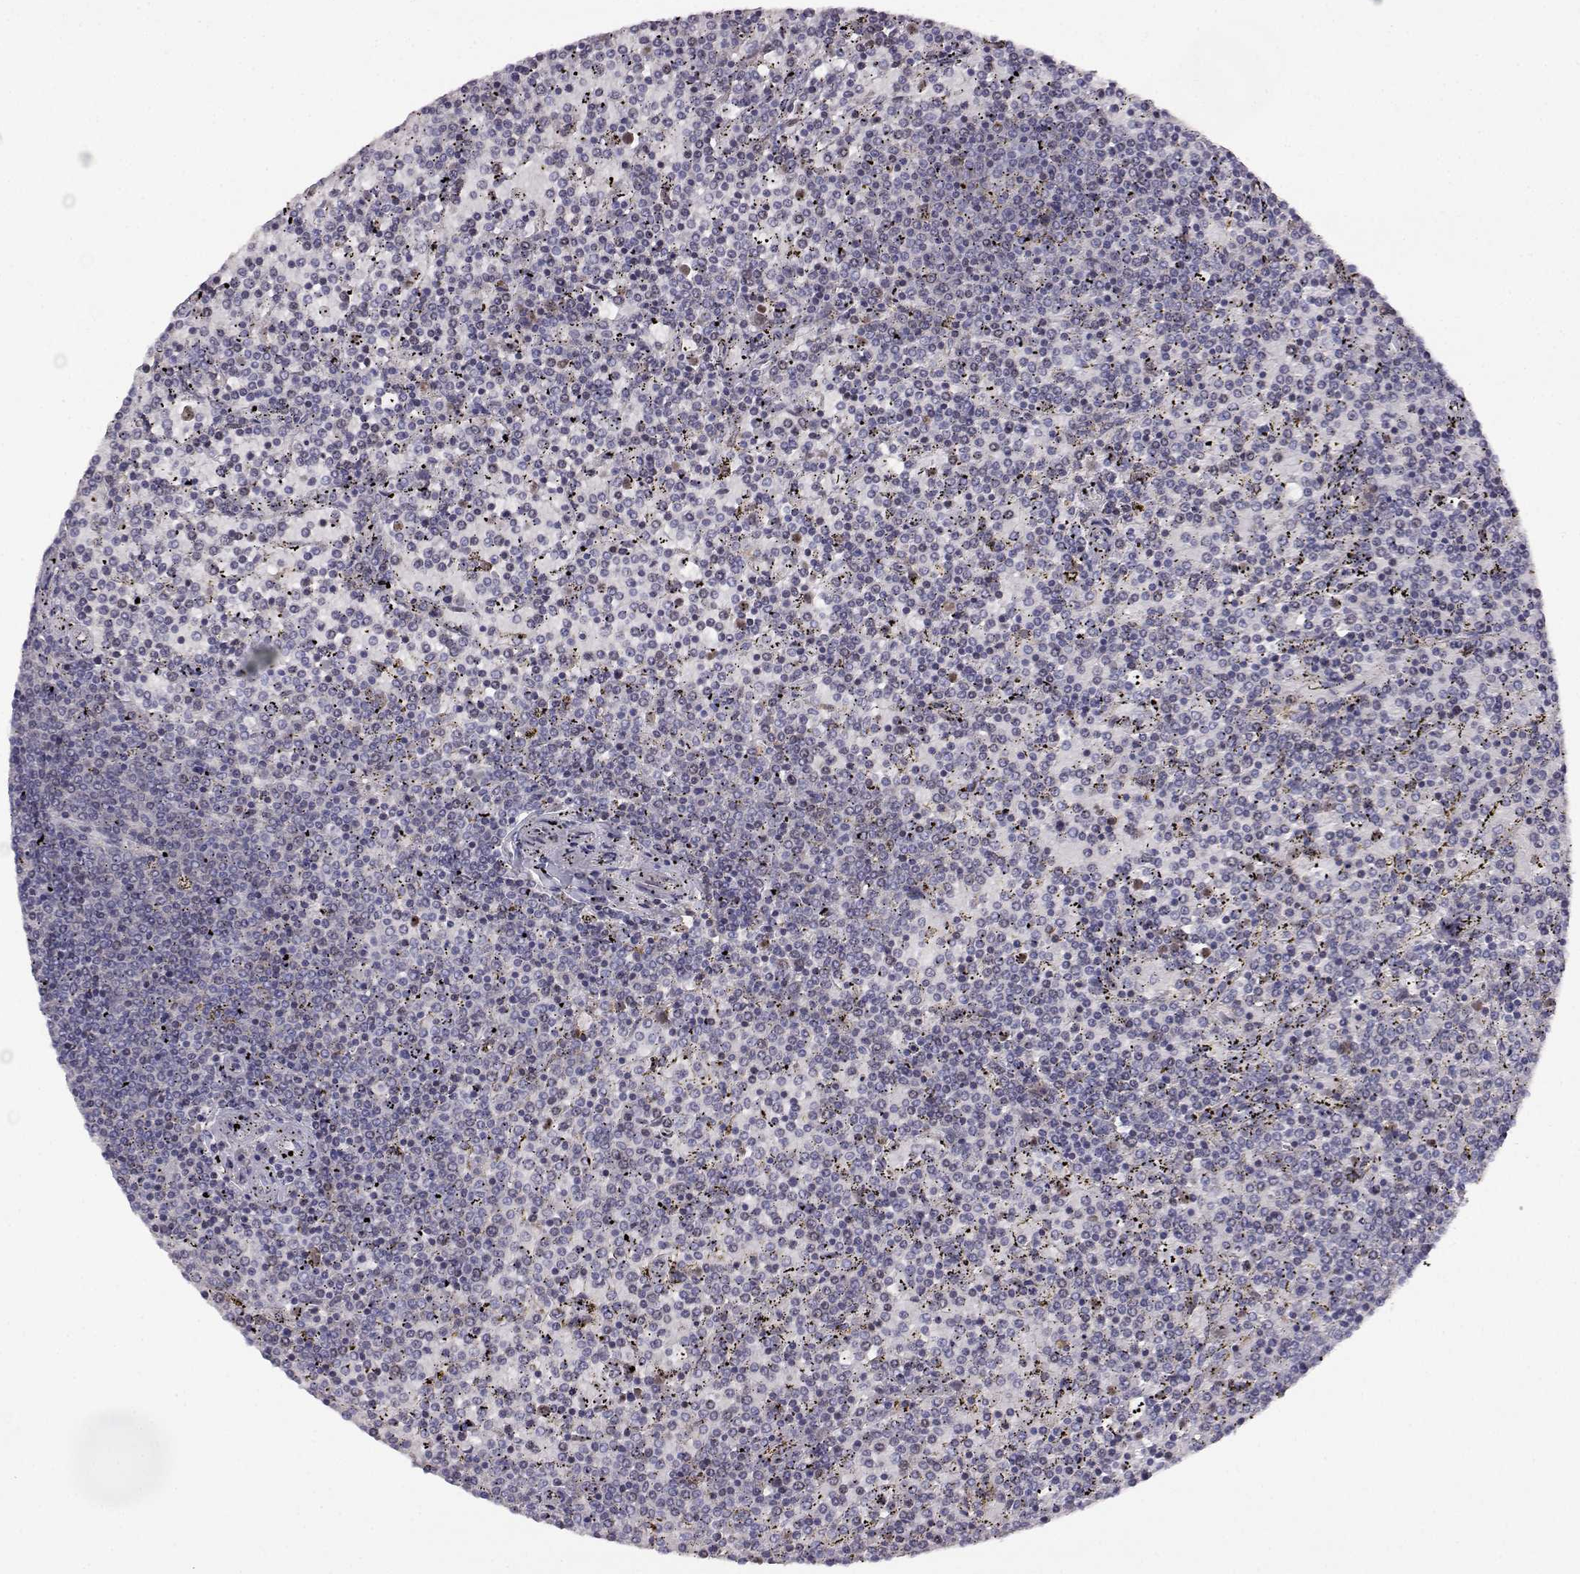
{"staining": {"intensity": "negative", "quantity": "none", "location": "none"}, "tissue": "lymphoma", "cell_type": "Tumor cells", "image_type": "cancer", "snomed": [{"axis": "morphology", "description": "Malignant lymphoma, non-Hodgkin's type, Low grade"}, {"axis": "topography", "description": "Spleen"}], "caption": "Immunohistochemistry (IHC) photomicrograph of neoplastic tissue: low-grade malignant lymphoma, non-Hodgkin's type stained with DAB displays no significant protein expression in tumor cells.", "gene": "AKR1B1", "patient": {"sex": "female", "age": 77}}